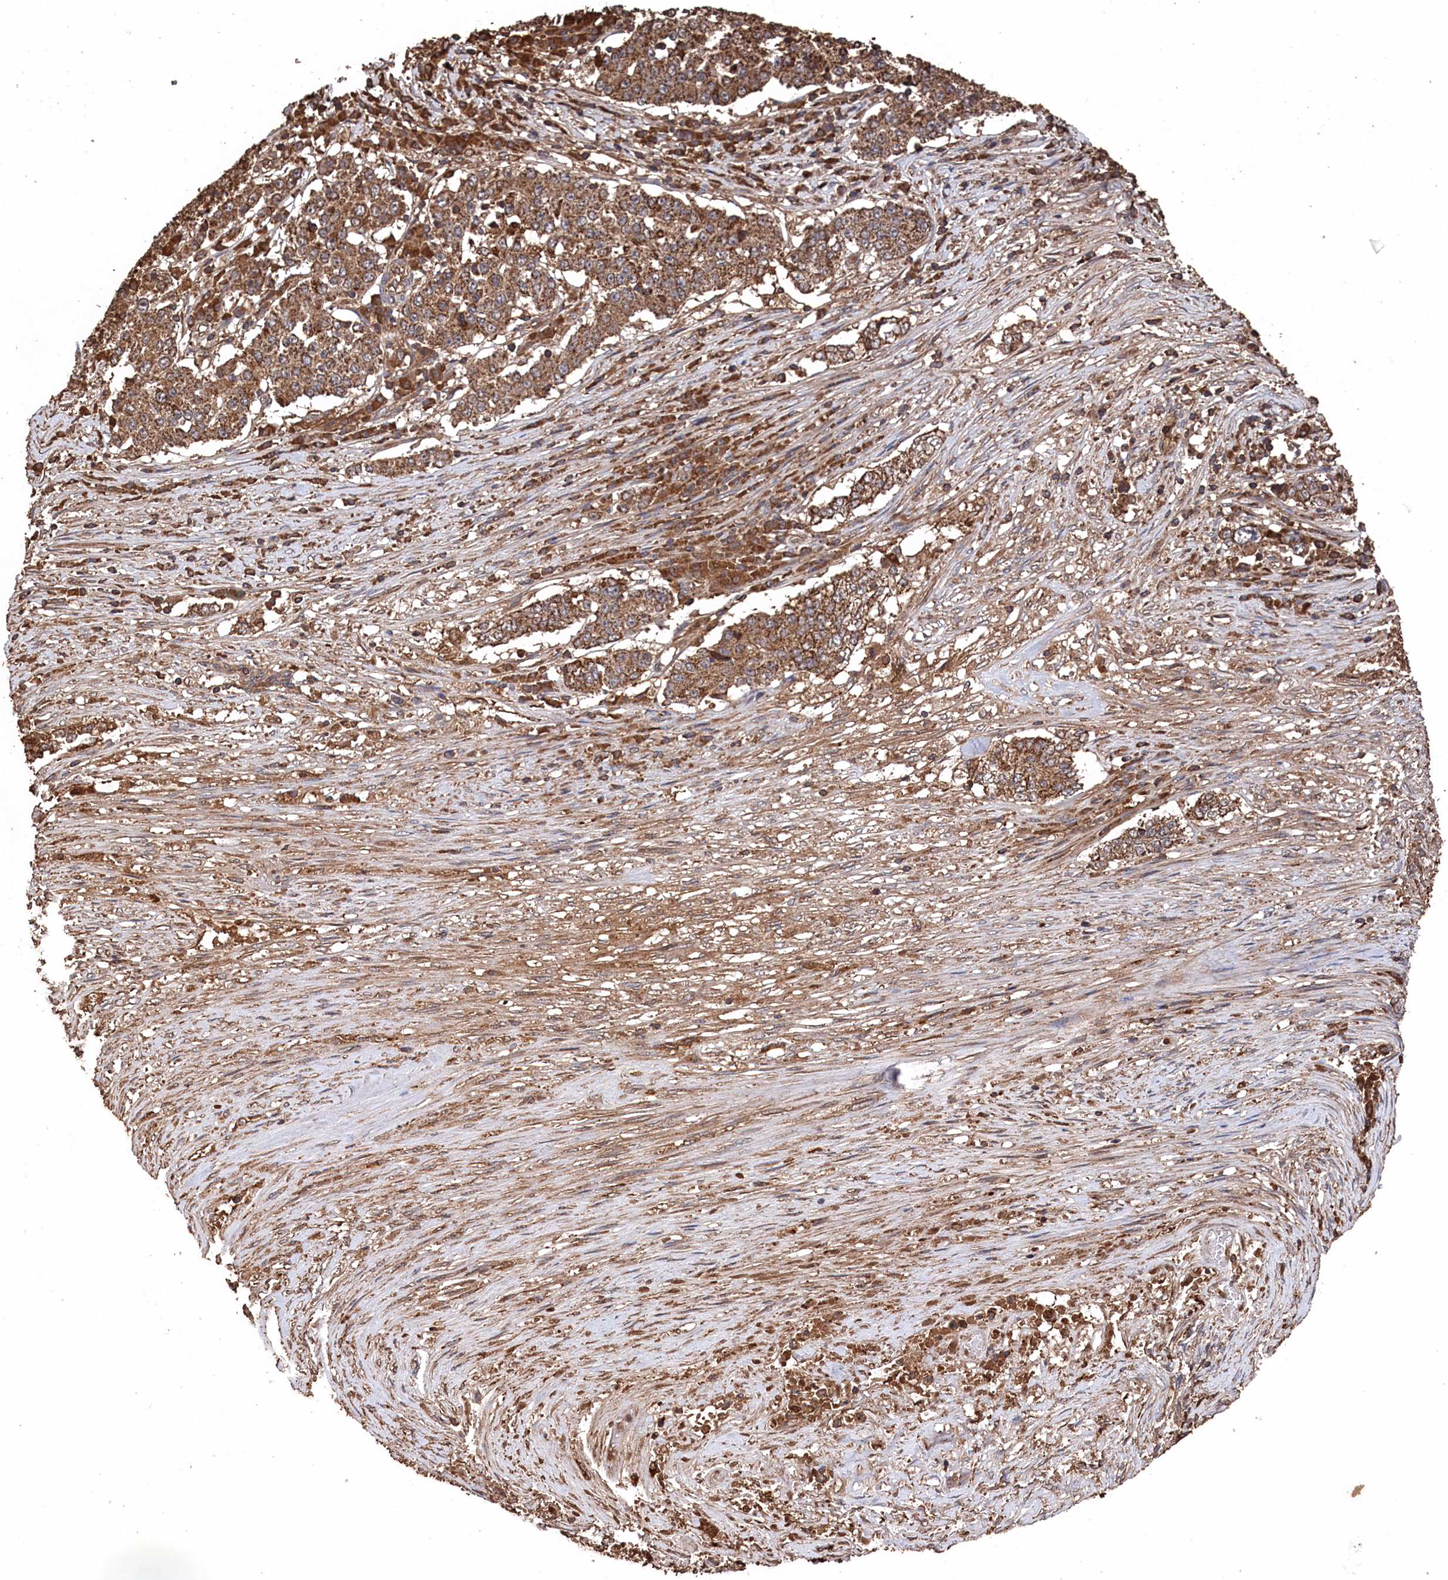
{"staining": {"intensity": "moderate", "quantity": ">75%", "location": "cytoplasmic/membranous"}, "tissue": "stomach cancer", "cell_type": "Tumor cells", "image_type": "cancer", "snomed": [{"axis": "morphology", "description": "Adenocarcinoma, NOS"}, {"axis": "topography", "description": "Stomach"}], "caption": "Stomach adenocarcinoma stained with IHC reveals moderate cytoplasmic/membranous expression in about >75% of tumor cells.", "gene": "SNX33", "patient": {"sex": "male", "age": 59}}